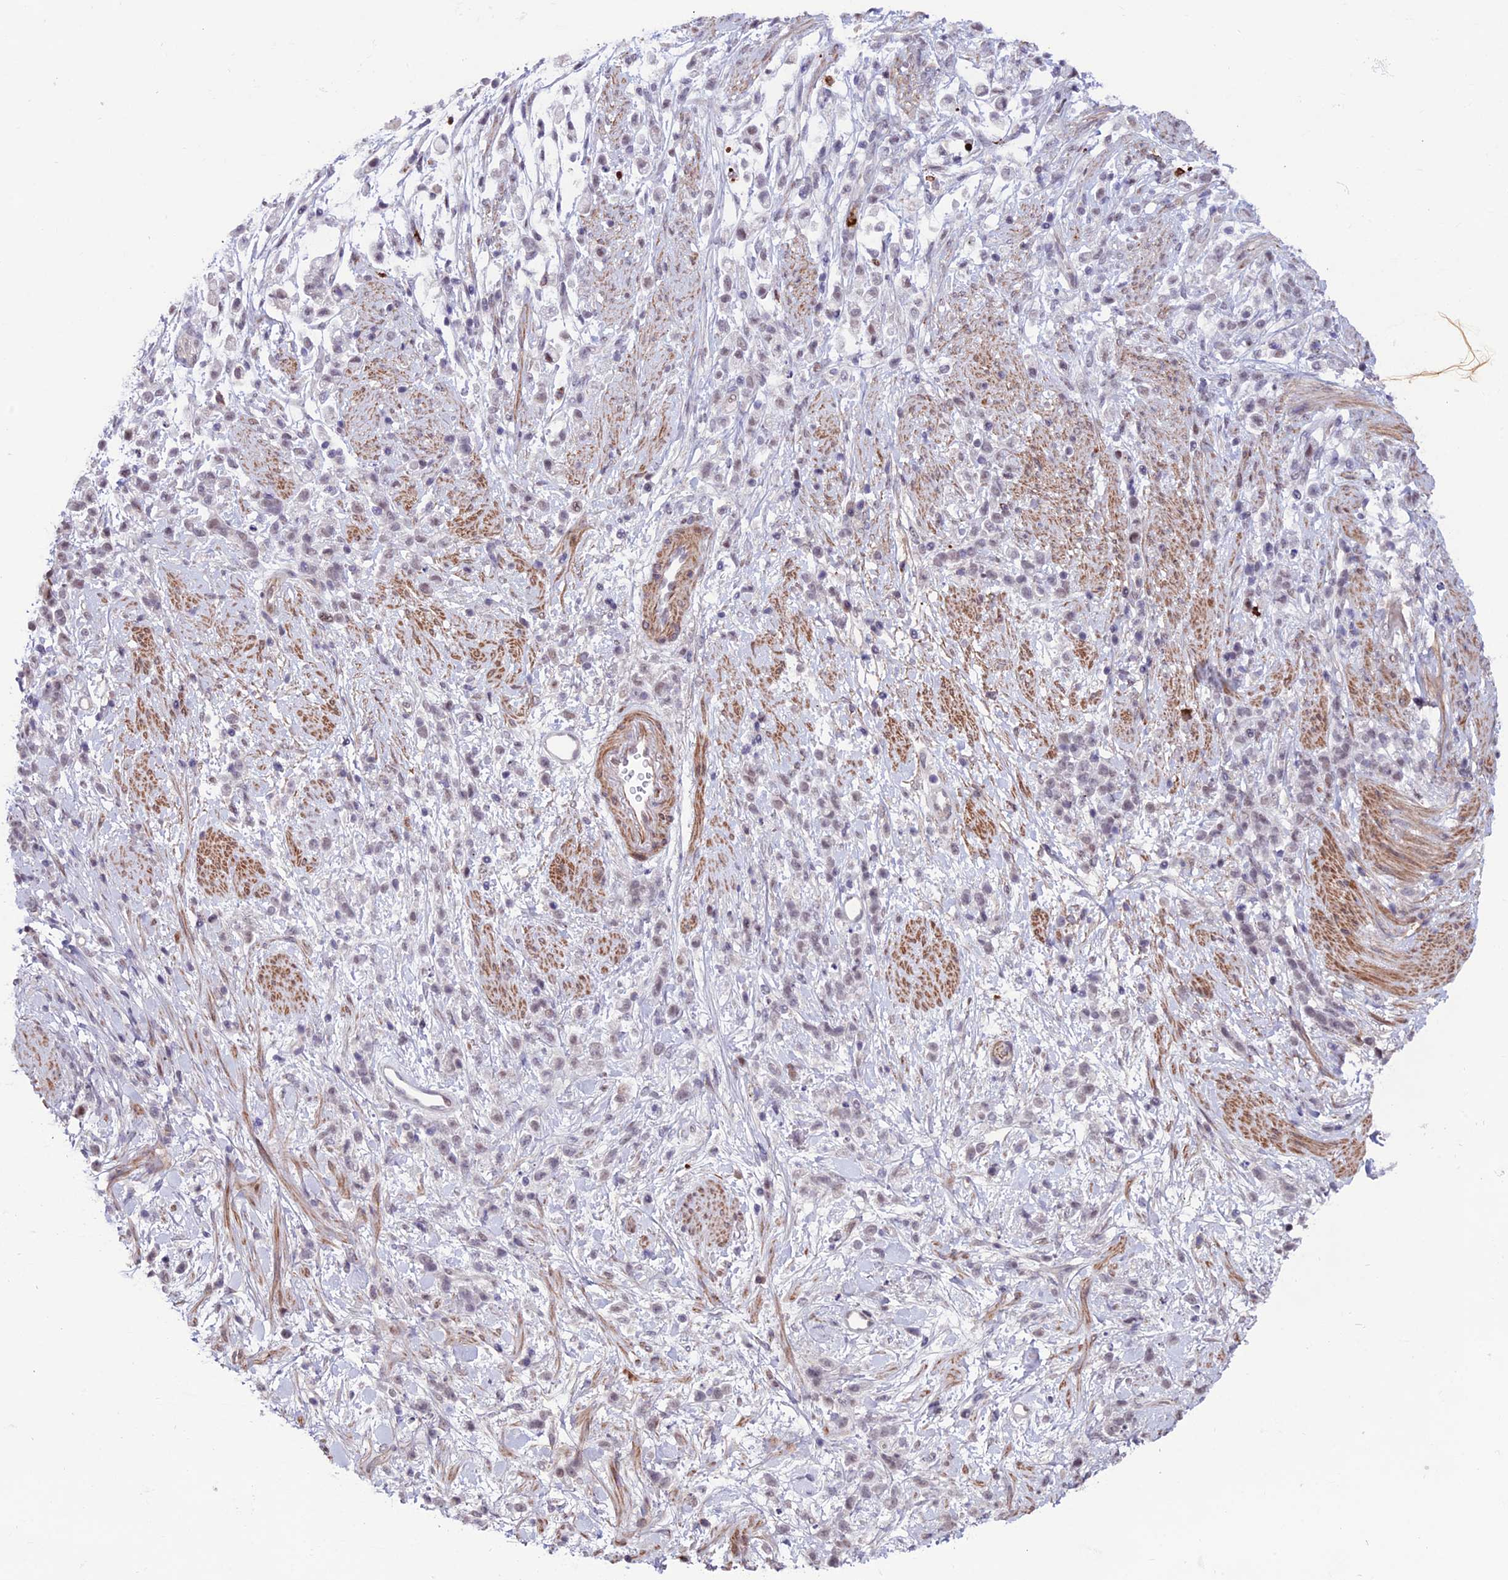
{"staining": {"intensity": "negative", "quantity": "none", "location": "none"}, "tissue": "stomach cancer", "cell_type": "Tumor cells", "image_type": "cancer", "snomed": [{"axis": "morphology", "description": "Adenocarcinoma, NOS"}, {"axis": "topography", "description": "Stomach"}], "caption": "Adenocarcinoma (stomach) was stained to show a protein in brown. There is no significant staining in tumor cells. (Immunohistochemistry (ihc), brightfield microscopy, high magnification).", "gene": "COL6A6", "patient": {"sex": "female", "age": 60}}